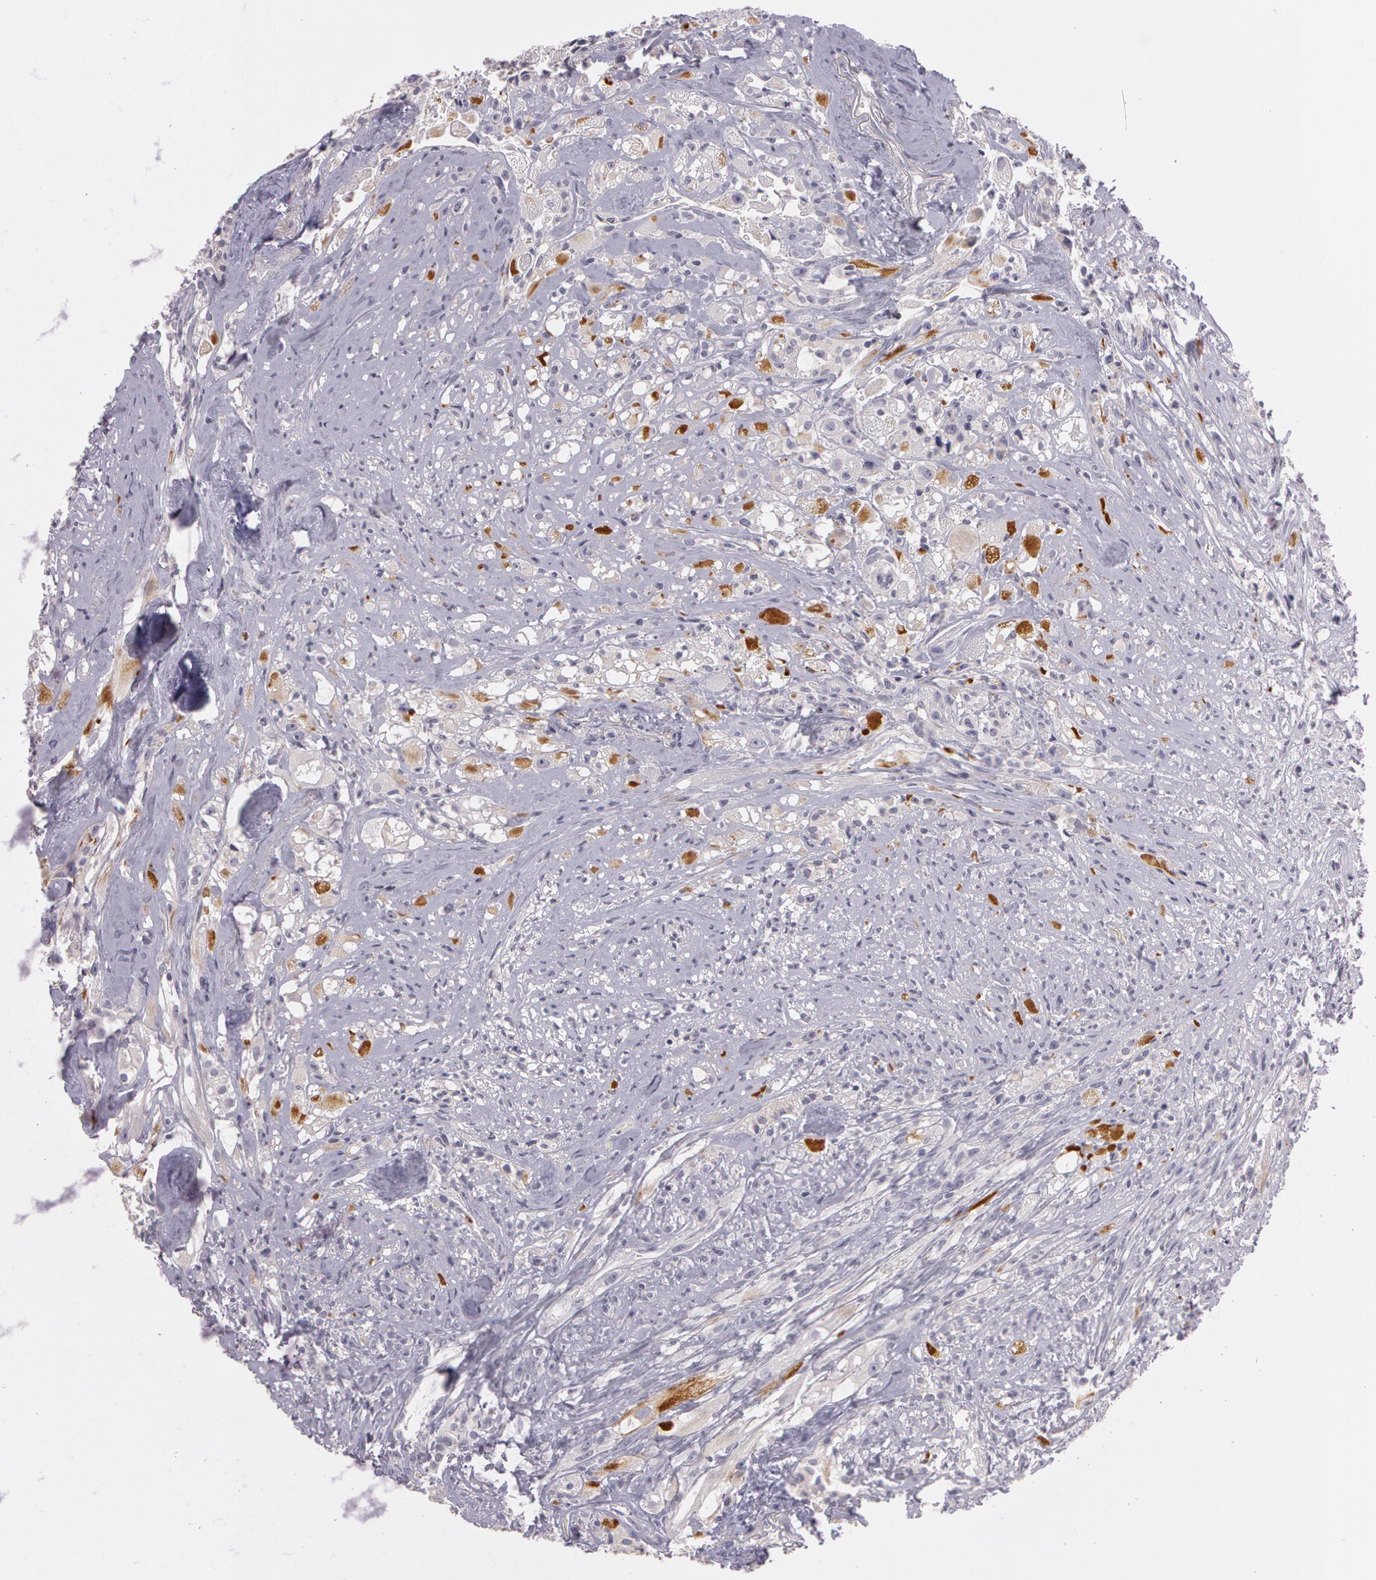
{"staining": {"intensity": "negative", "quantity": "none", "location": "none"}, "tissue": "glioma", "cell_type": "Tumor cells", "image_type": "cancer", "snomed": [{"axis": "morphology", "description": "Glioma, malignant, High grade"}, {"axis": "topography", "description": "Brain"}], "caption": "The image reveals no significant staining in tumor cells of glioma.", "gene": "MXRA5", "patient": {"sex": "male", "age": 48}}